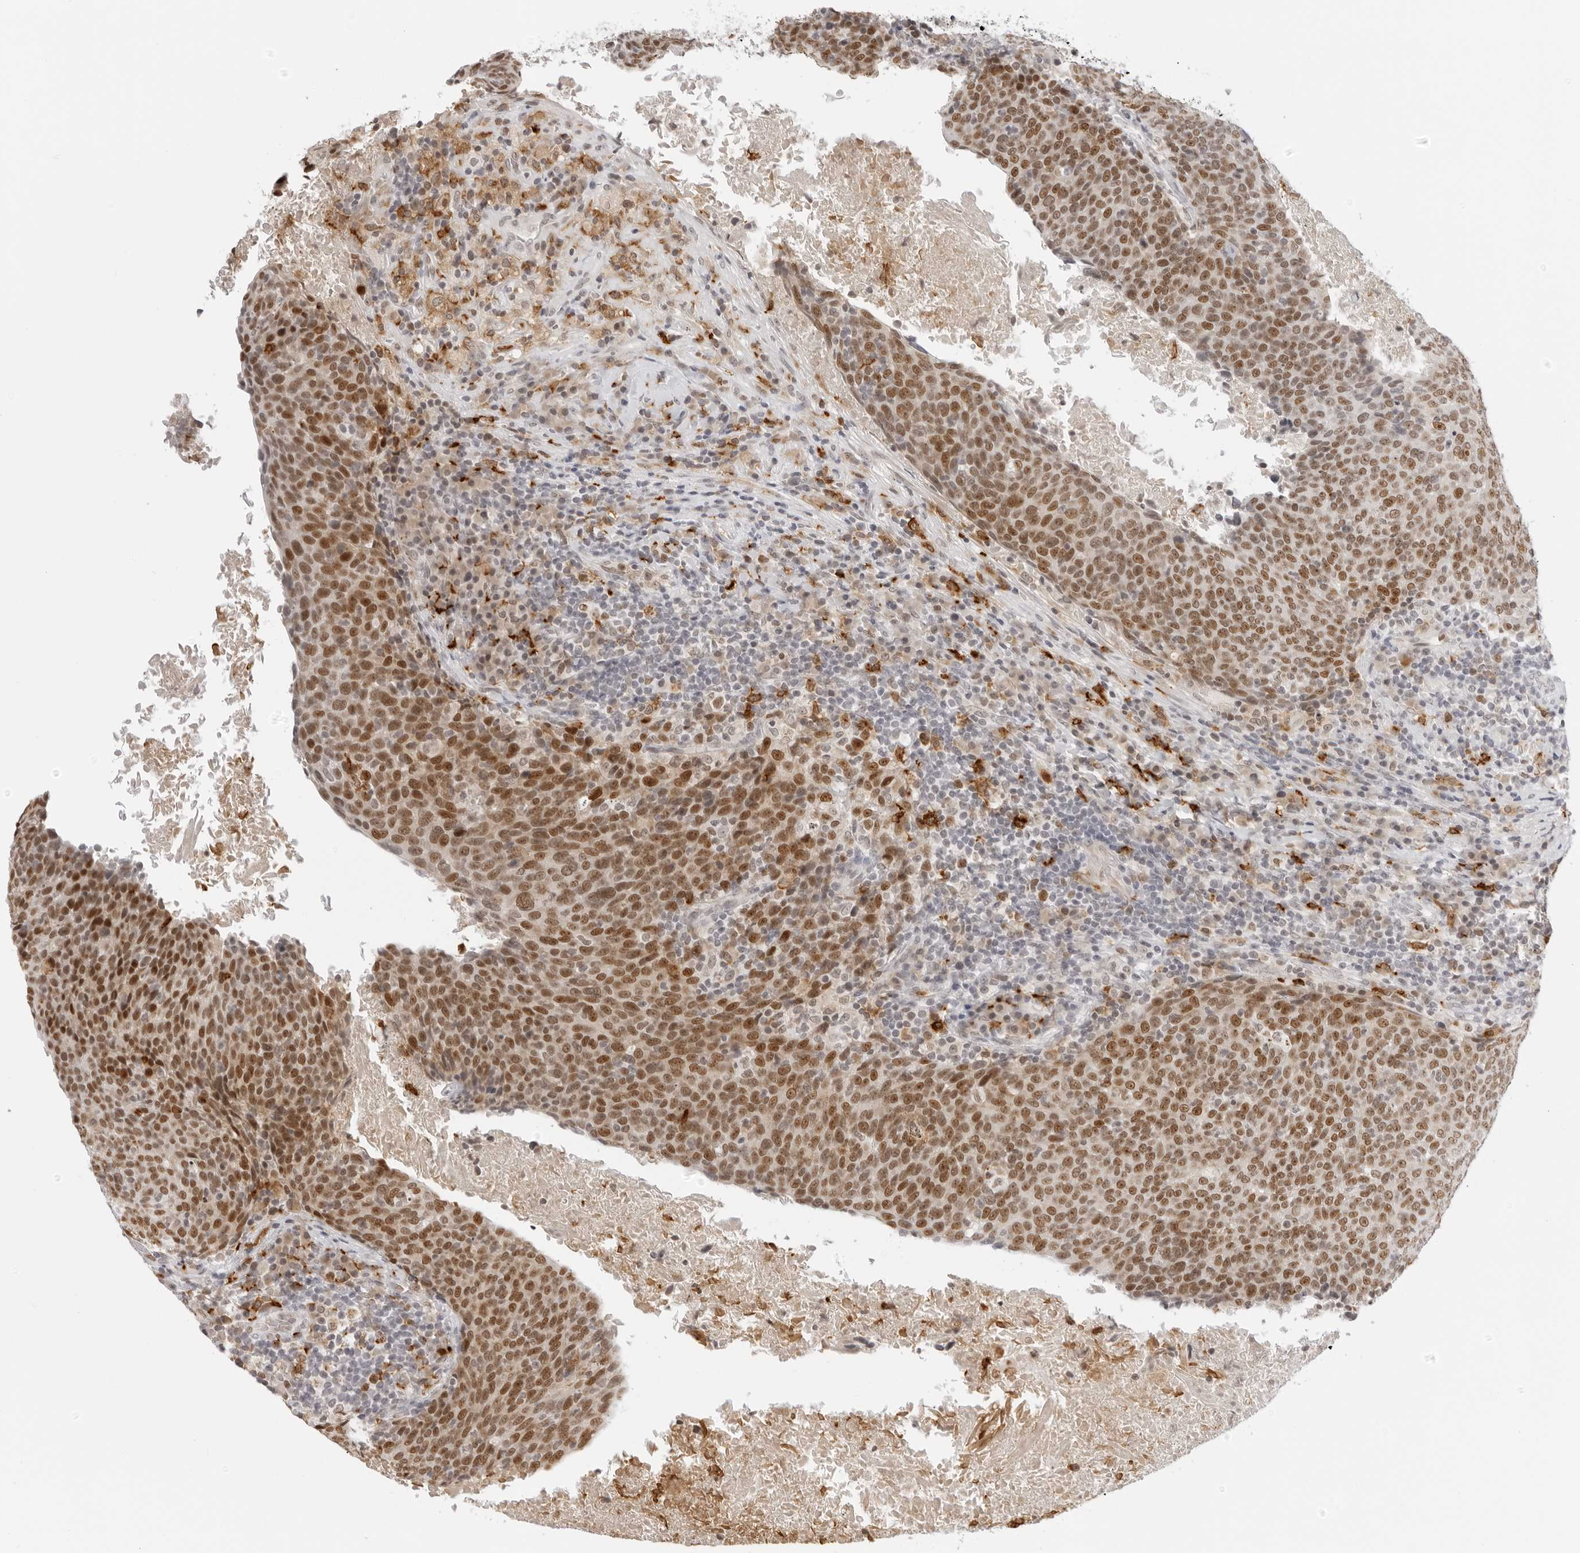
{"staining": {"intensity": "moderate", "quantity": ">75%", "location": "nuclear"}, "tissue": "head and neck cancer", "cell_type": "Tumor cells", "image_type": "cancer", "snomed": [{"axis": "morphology", "description": "Squamous cell carcinoma, NOS"}, {"axis": "morphology", "description": "Squamous cell carcinoma, metastatic, NOS"}, {"axis": "topography", "description": "Lymph node"}, {"axis": "topography", "description": "Head-Neck"}], "caption": "IHC (DAB (3,3'-diaminobenzidine)) staining of head and neck cancer displays moderate nuclear protein expression in approximately >75% of tumor cells.", "gene": "MSH6", "patient": {"sex": "male", "age": 62}}